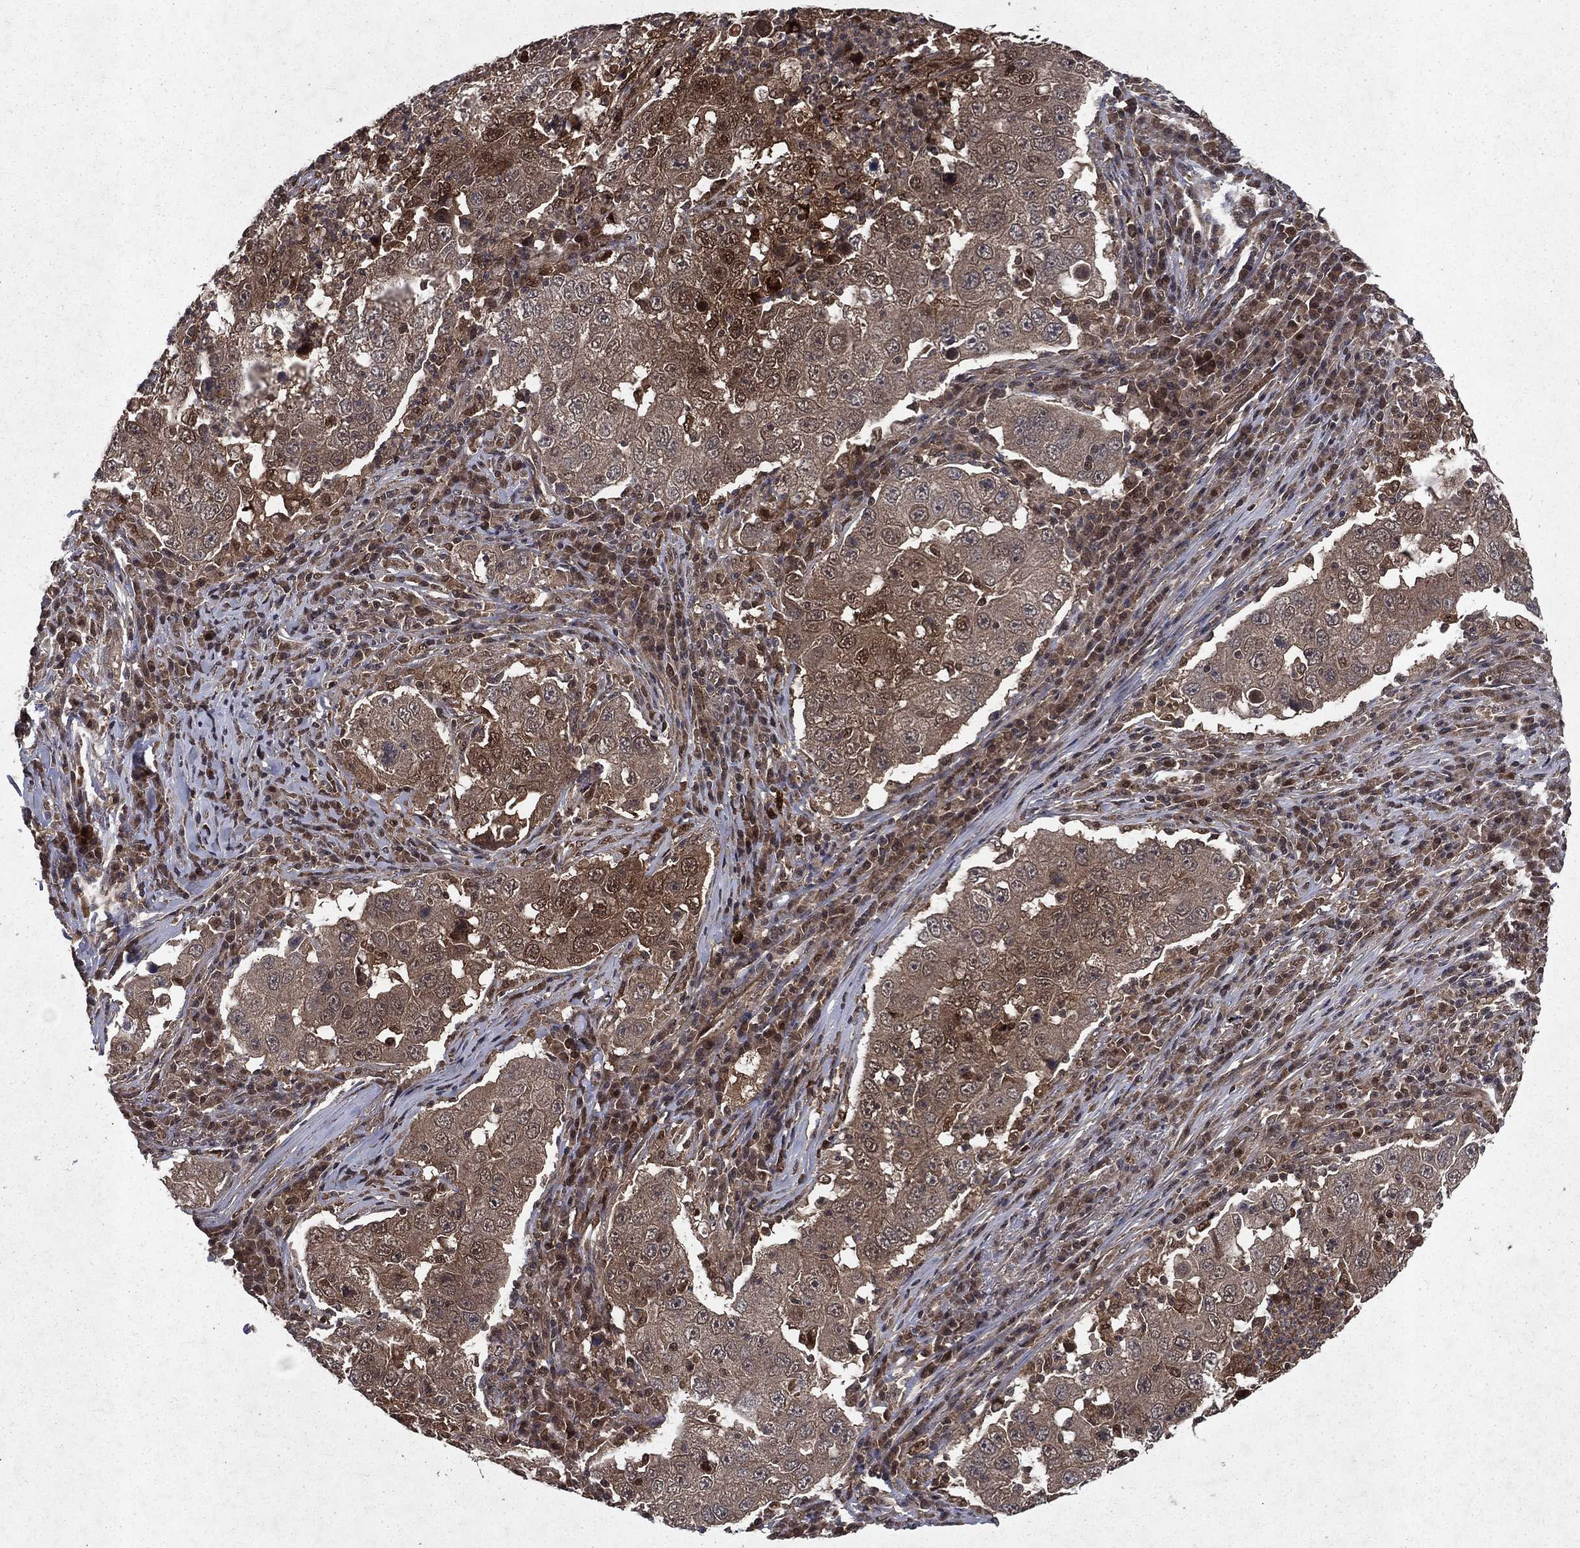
{"staining": {"intensity": "strong", "quantity": "<25%", "location": "cytoplasmic/membranous,nuclear"}, "tissue": "lung cancer", "cell_type": "Tumor cells", "image_type": "cancer", "snomed": [{"axis": "morphology", "description": "Adenocarcinoma, NOS"}, {"axis": "topography", "description": "Lung"}], "caption": "Protein analysis of lung adenocarcinoma tissue reveals strong cytoplasmic/membranous and nuclear positivity in approximately <25% of tumor cells.", "gene": "FGD1", "patient": {"sex": "male", "age": 73}}